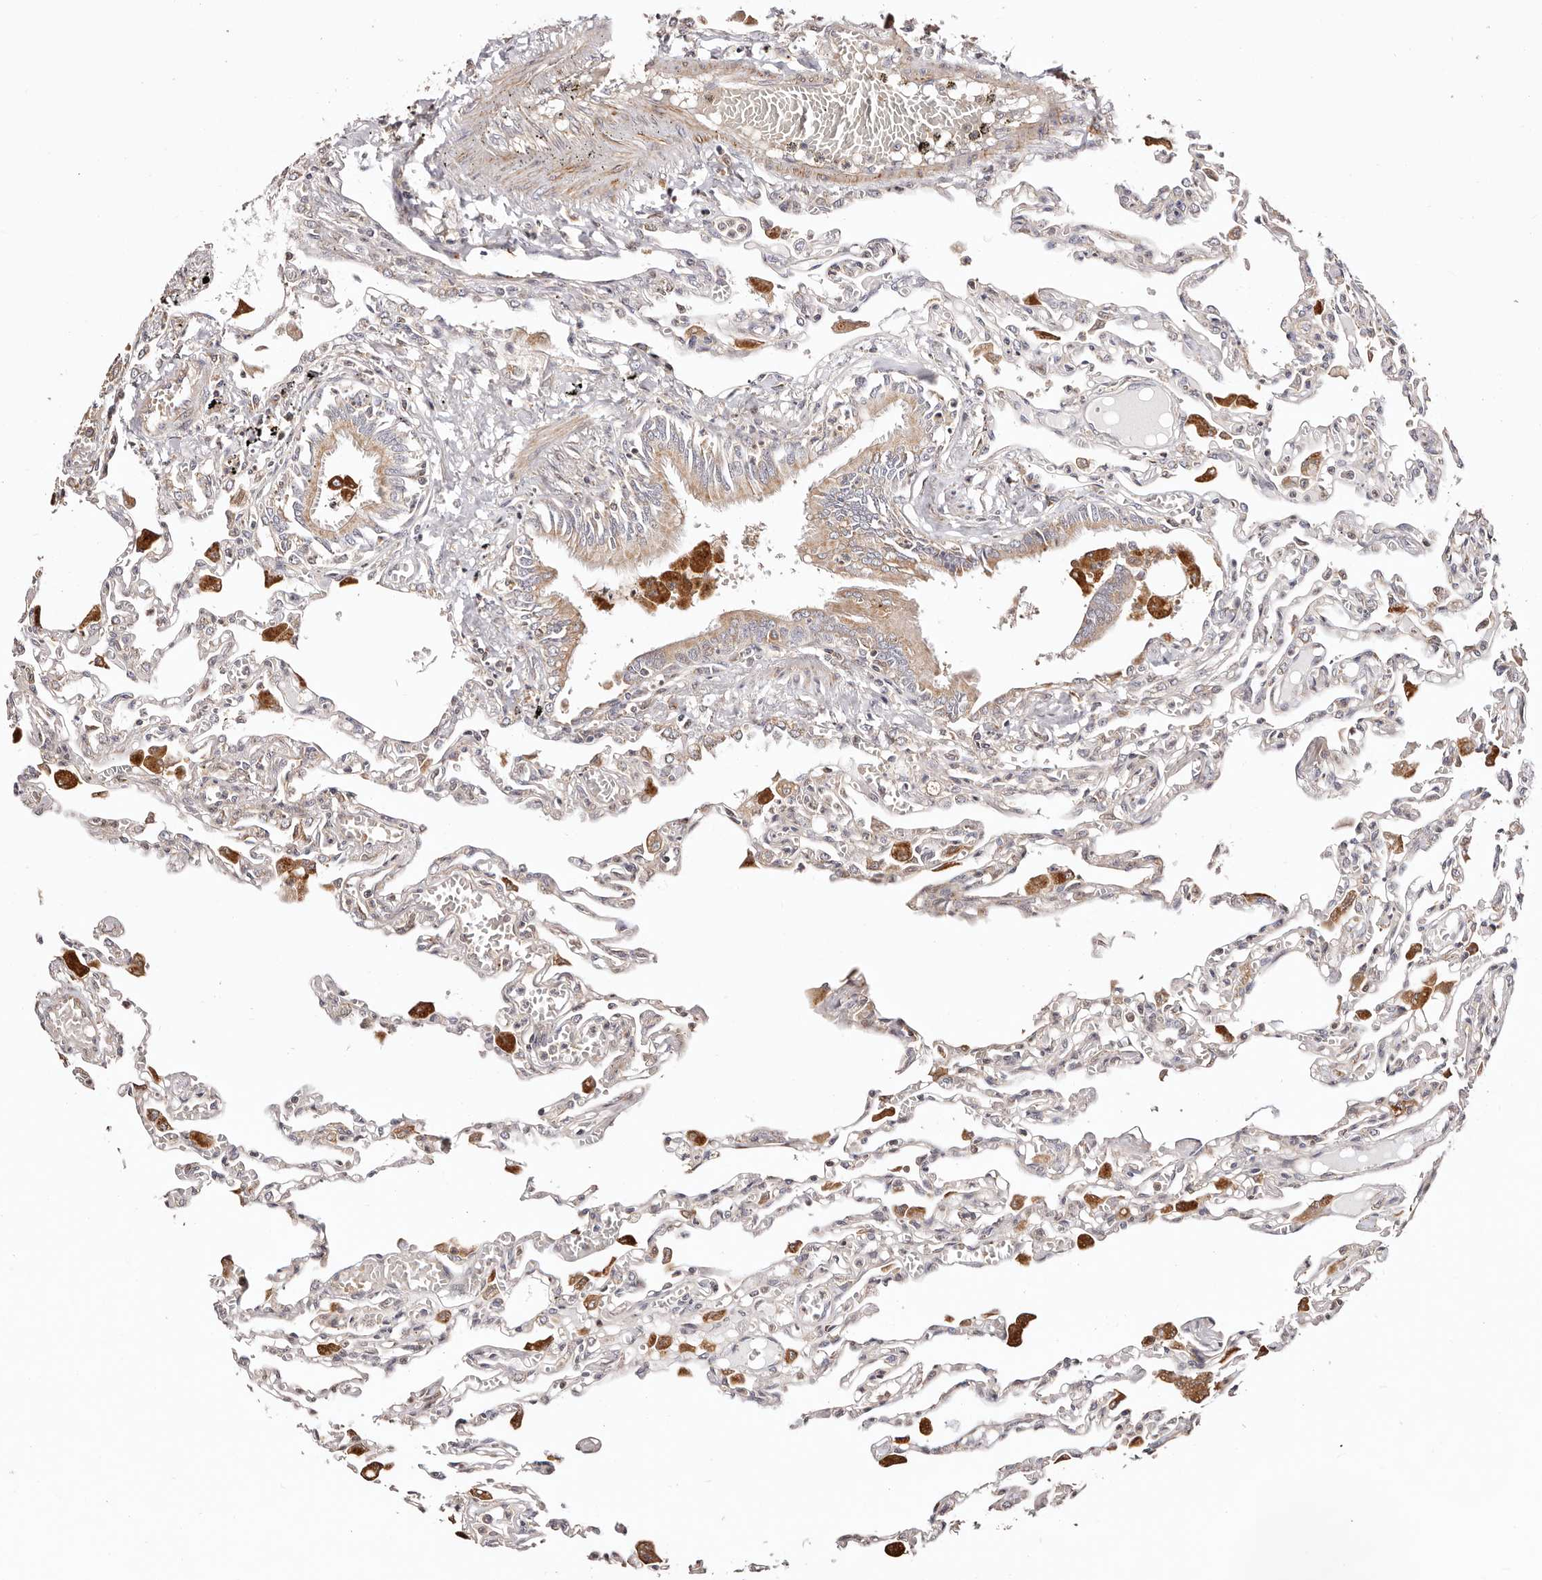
{"staining": {"intensity": "weak", "quantity": "<25%", "location": "cytoplasmic/membranous"}, "tissue": "lung", "cell_type": "Alveolar cells", "image_type": "normal", "snomed": [{"axis": "morphology", "description": "Normal tissue, NOS"}, {"axis": "topography", "description": "Bronchus"}, {"axis": "topography", "description": "Lung"}], "caption": "High magnification brightfield microscopy of unremarkable lung stained with DAB (3,3'-diaminobenzidine) (brown) and counterstained with hematoxylin (blue): alveolar cells show no significant positivity. Nuclei are stained in blue.", "gene": "MAPK1", "patient": {"sex": "female", "age": 49}}